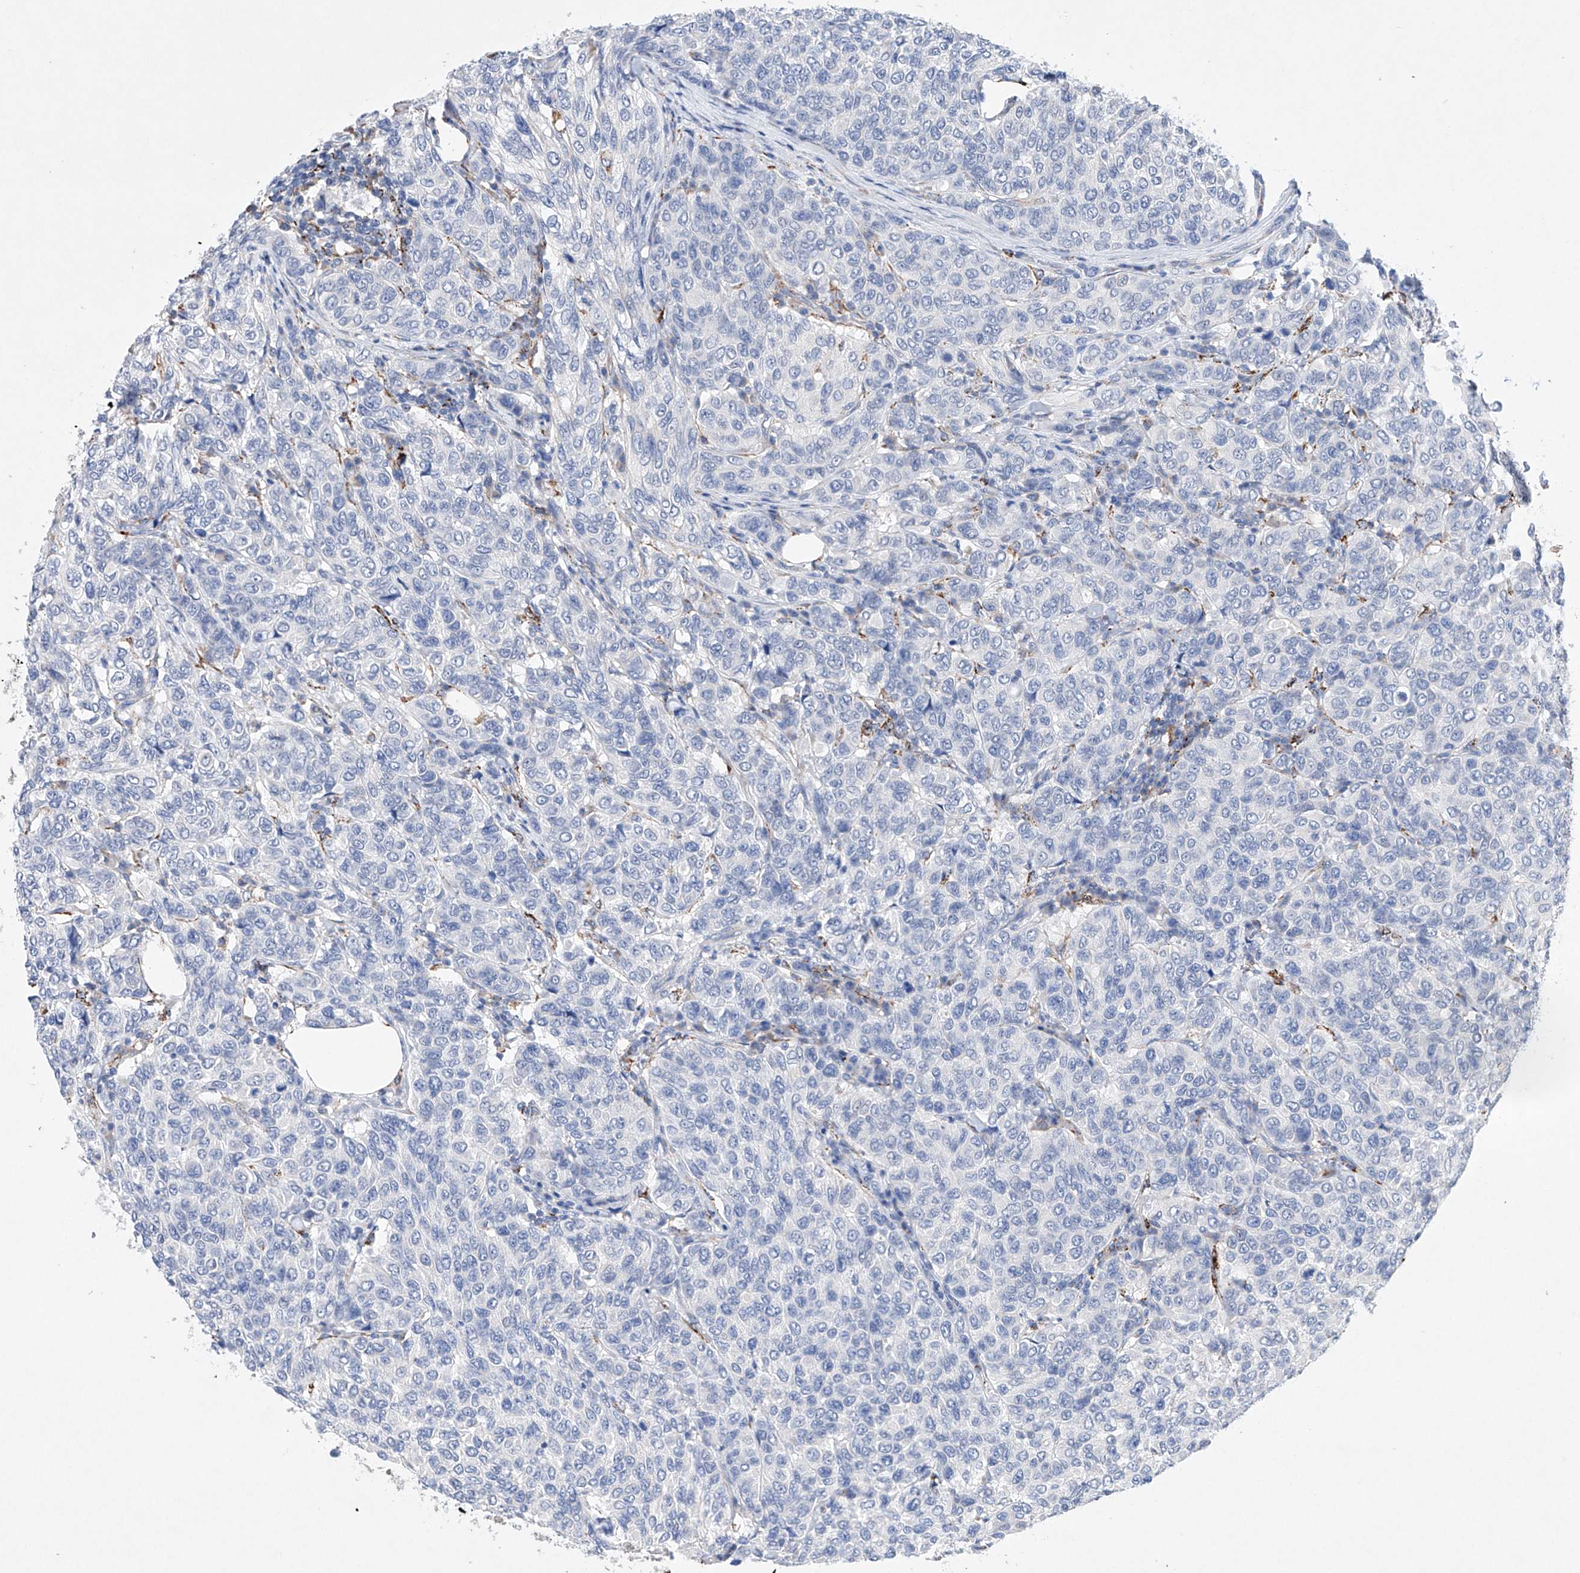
{"staining": {"intensity": "negative", "quantity": "none", "location": "none"}, "tissue": "breast cancer", "cell_type": "Tumor cells", "image_type": "cancer", "snomed": [{"axis": "morphology", "description": "Duct carcinoma"}, {"axis": "topography", "description": "Breast"}], "caption": "Breast cancer (invasive ductal carcinoma) was stained to show a protein in brown. There is no significant expression in tumor cells.", "gene": "NRROS", "patient": {"sex": "female", "age": 55}}